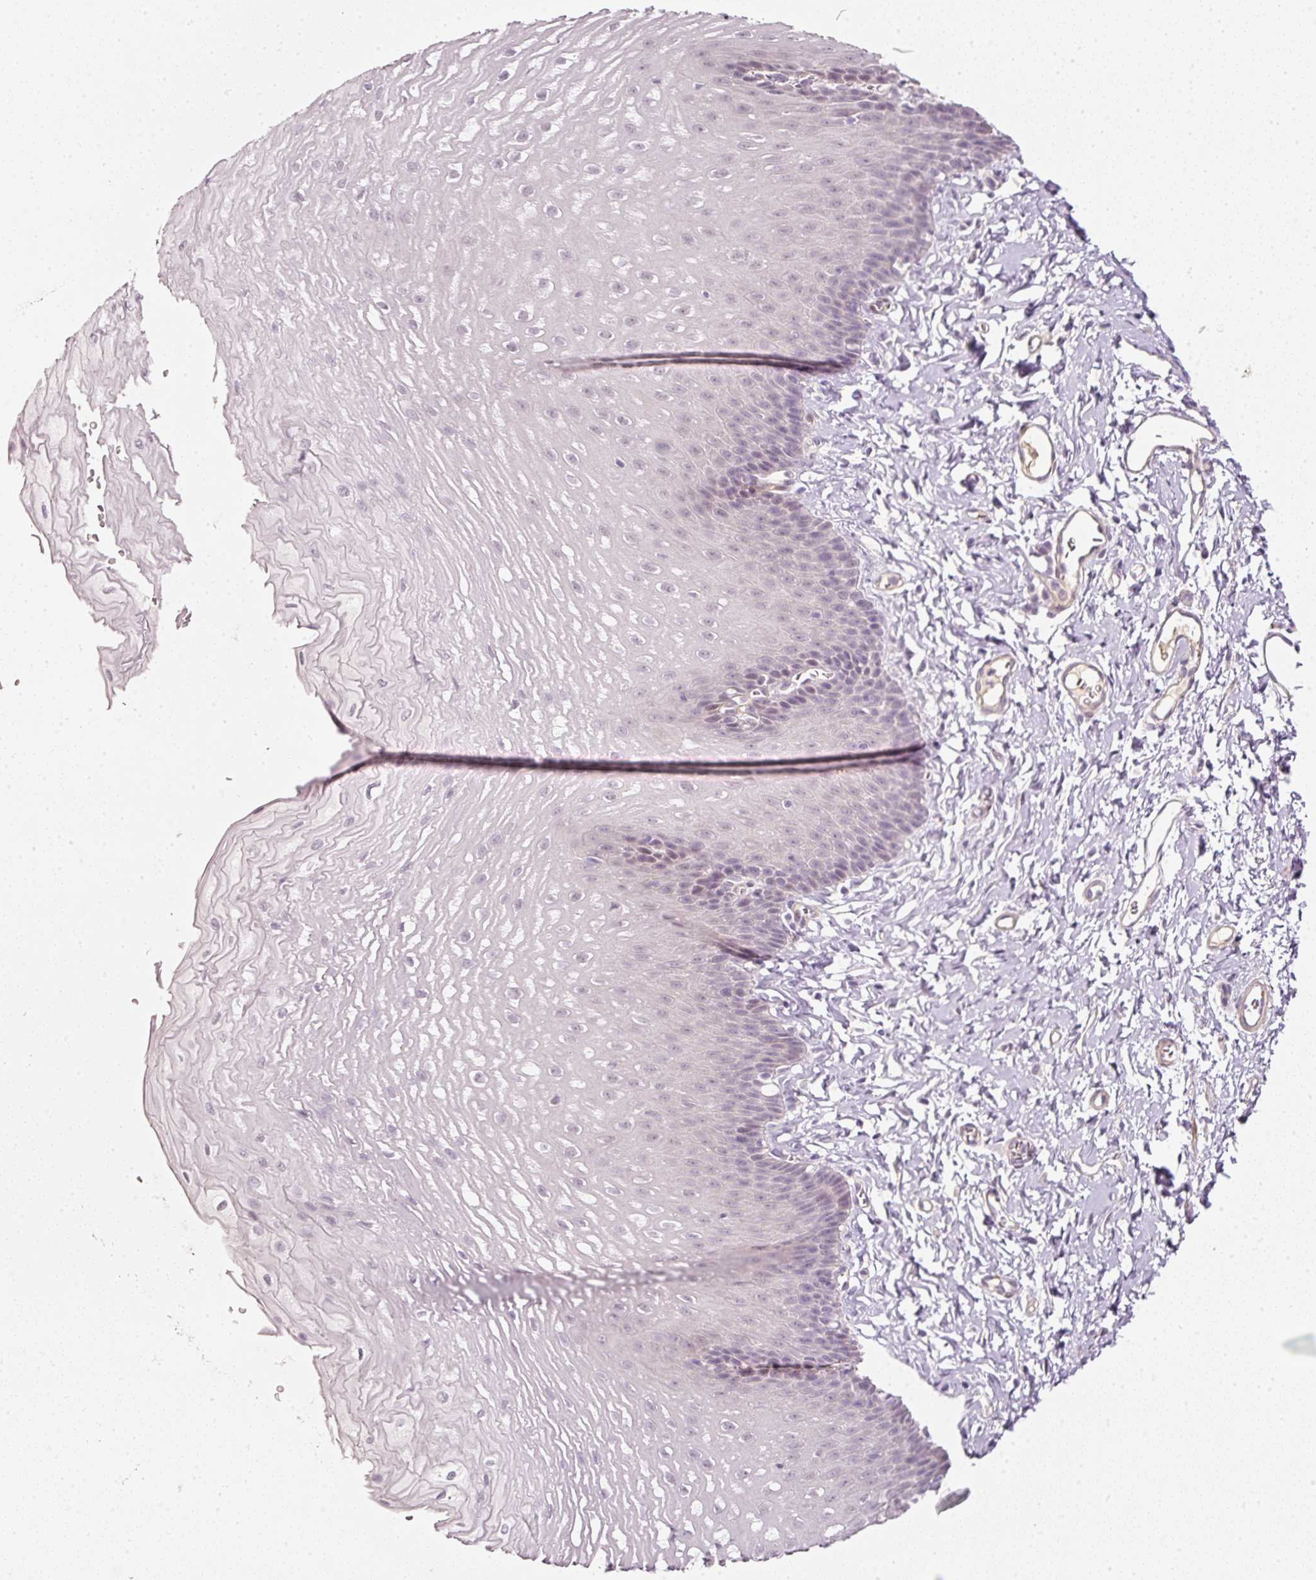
{"staining": {"intensity": "weak", "quantity": "<25%", "location": "nuclear"}, "tissue": "esophagus", "cell_type": "Squamous epithelial cells", "image_type": "normal", "snomed": [{"axis": "morphology", "description": "Normal tissue, NOS"}, {"axis": "topography", "description": "Esophagus"}], "caption": "This micrograph is of unremarkable esophagus stained with immunohistochemistry (IHC) to label a protein in brown with the nuclei are counter-stained blue. There is no positivity in squamous epithelial cells. (DAB immunohistochemistry (IHC) visualized using brightfield microscopy, high magnification).", "gene": "TOGARAM1", "patient": {"sex": "male", "age": 70}}